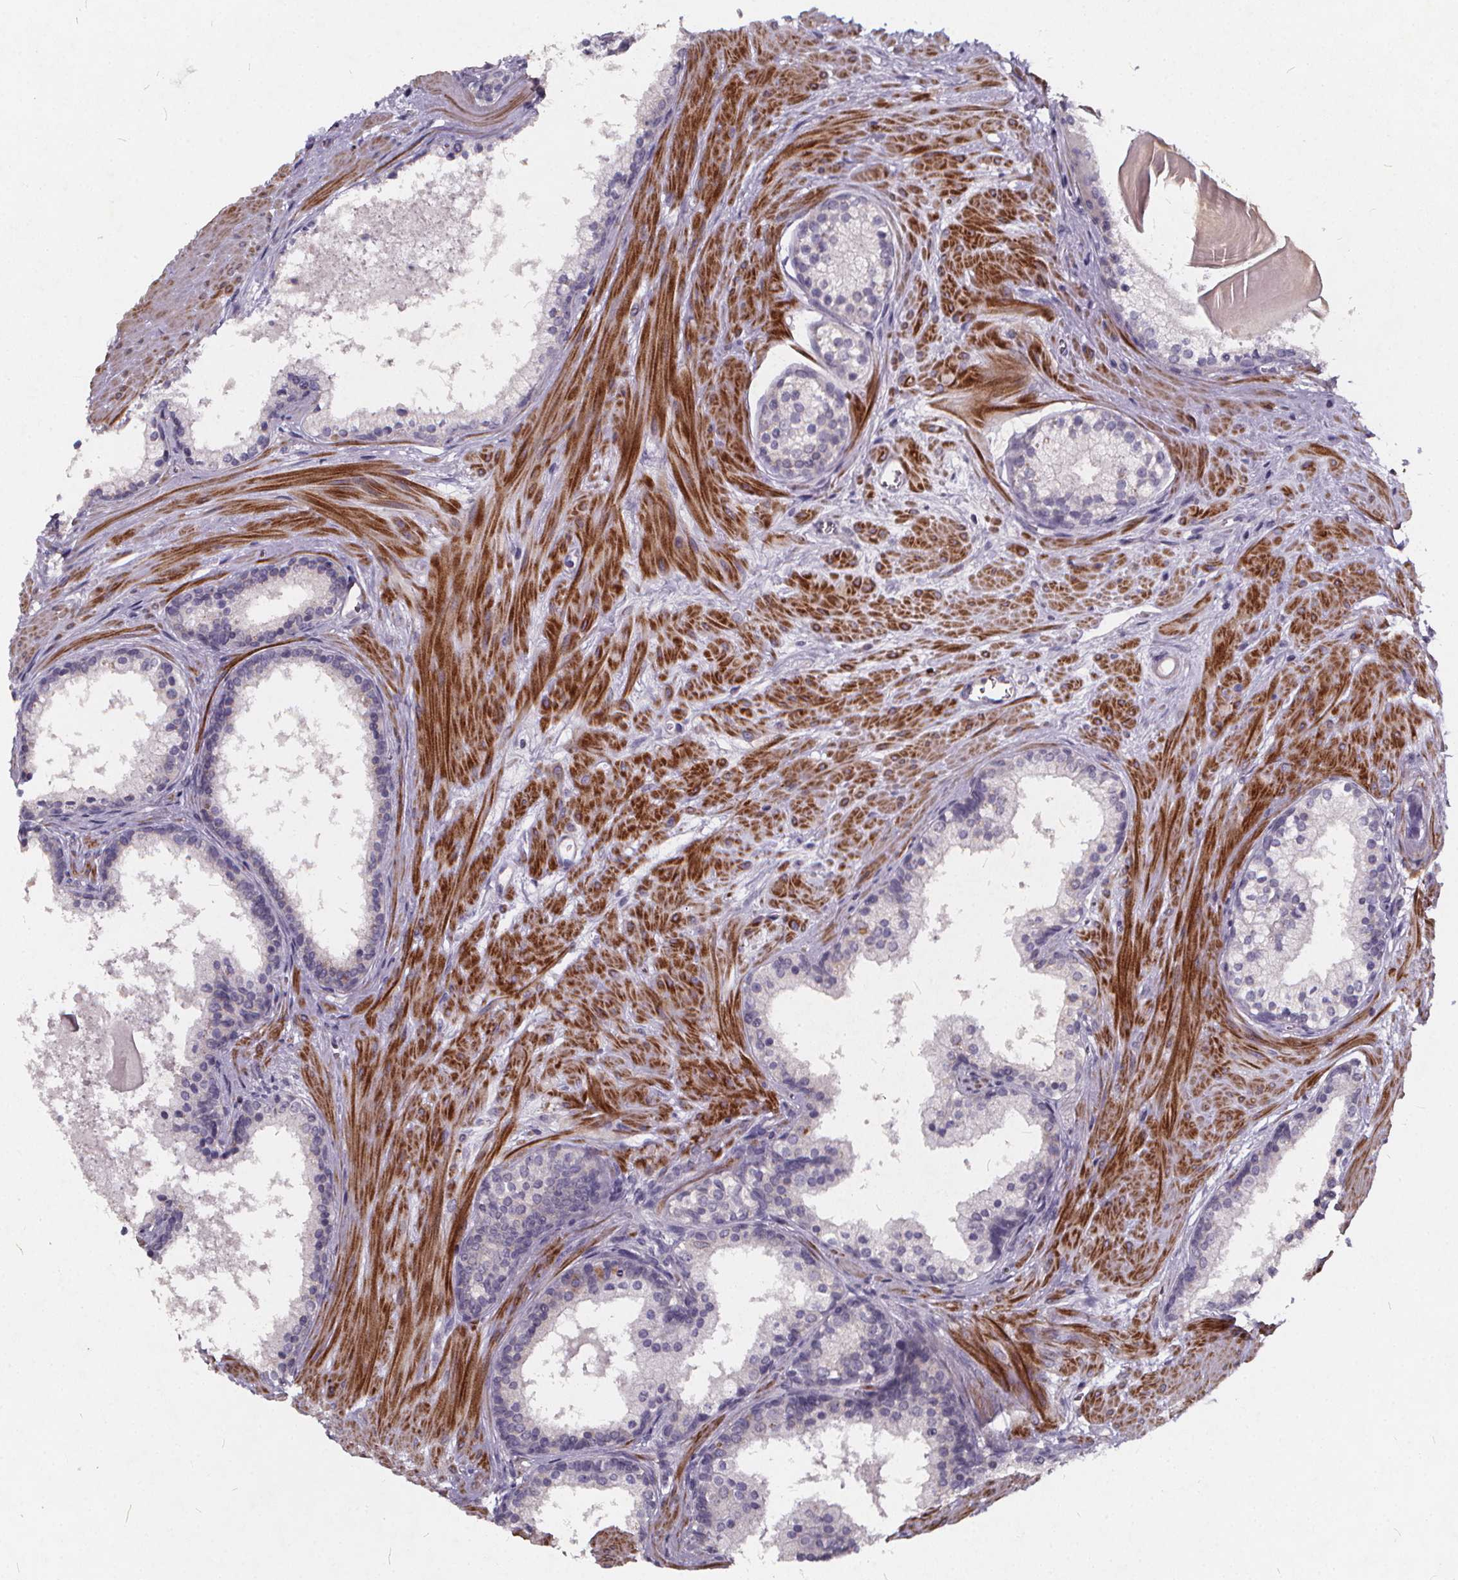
{"staining": {"intensity": "negative", "quantity": "none", "location": "none"}, "tissue": "prostate", "cell_type": "Glandular cells", "image_type": "normal", "snomed": [{"axis": "morphology", "description": "Normal tissue, NOS"}, {"axis": "topography", "description": "Prostate"}], "caption": "Immunohistochemistry (IHC) histopathology image of benign prostate: prostate stained with DAB (3,3'-diaminobenzidine) shows no significant protein expression in glandular cells. The staining is performed using DAB brown chromogen with nuclei counter-stained in using hematoxylin.", "gene": "TSPAN14", "patient": {"sex": "male", "age": 61}}